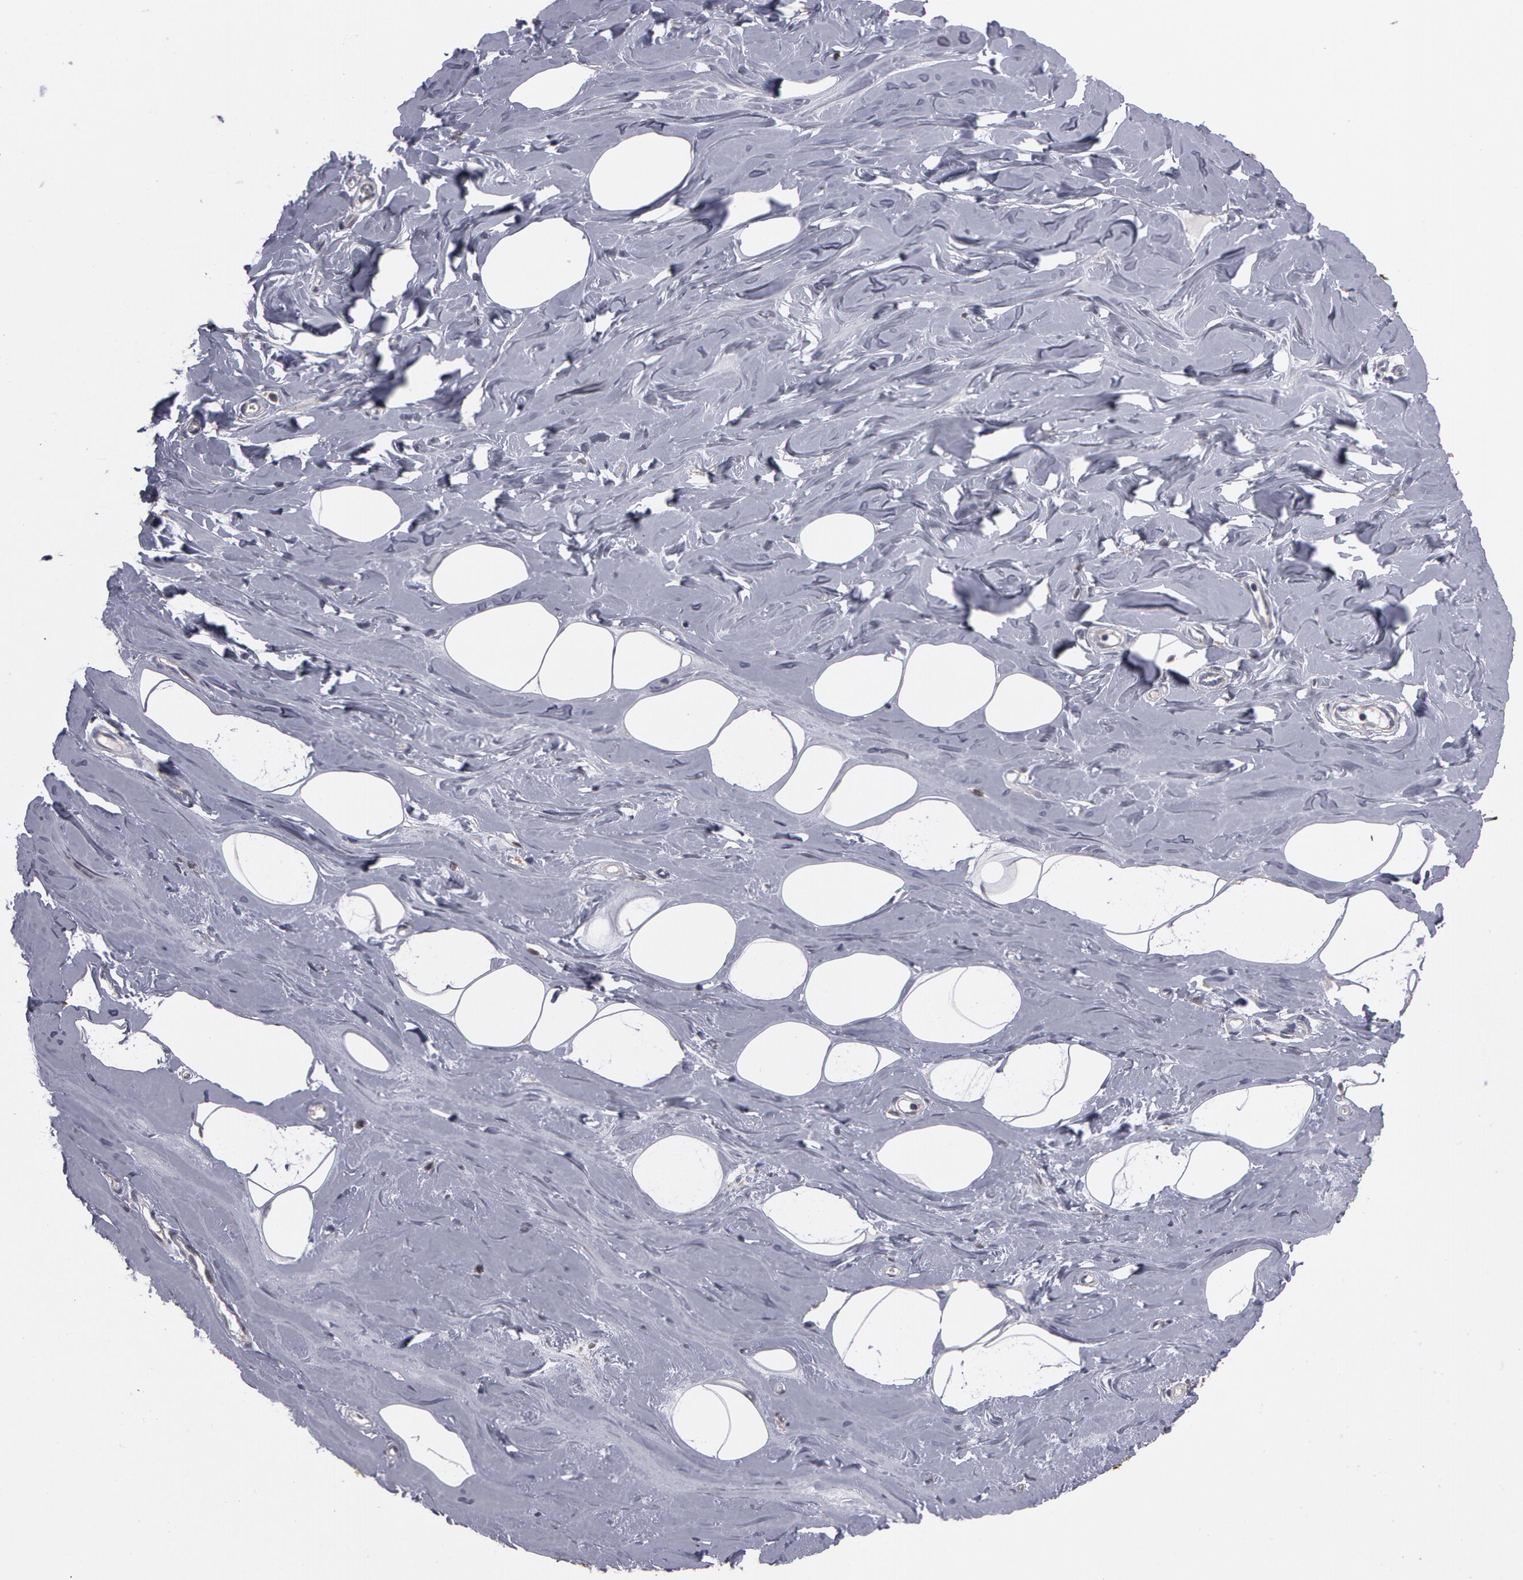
{"staining": {"intensity": "negative", "quantity": "none", "location": "none"}, "tissue": "breast", "cell_type": "Adipocytes", "image_type": "normal", "snomed": [{"axis": "morphology", "description": "Normal tissue, NOS"}, {"axis": "topography", "description": "Breast"}], "caption": "The histopathology image reveals no staining of adipocytes in benign breast.", "gene": "NEK9", "patient": {"sex": "female", "age": 45}}